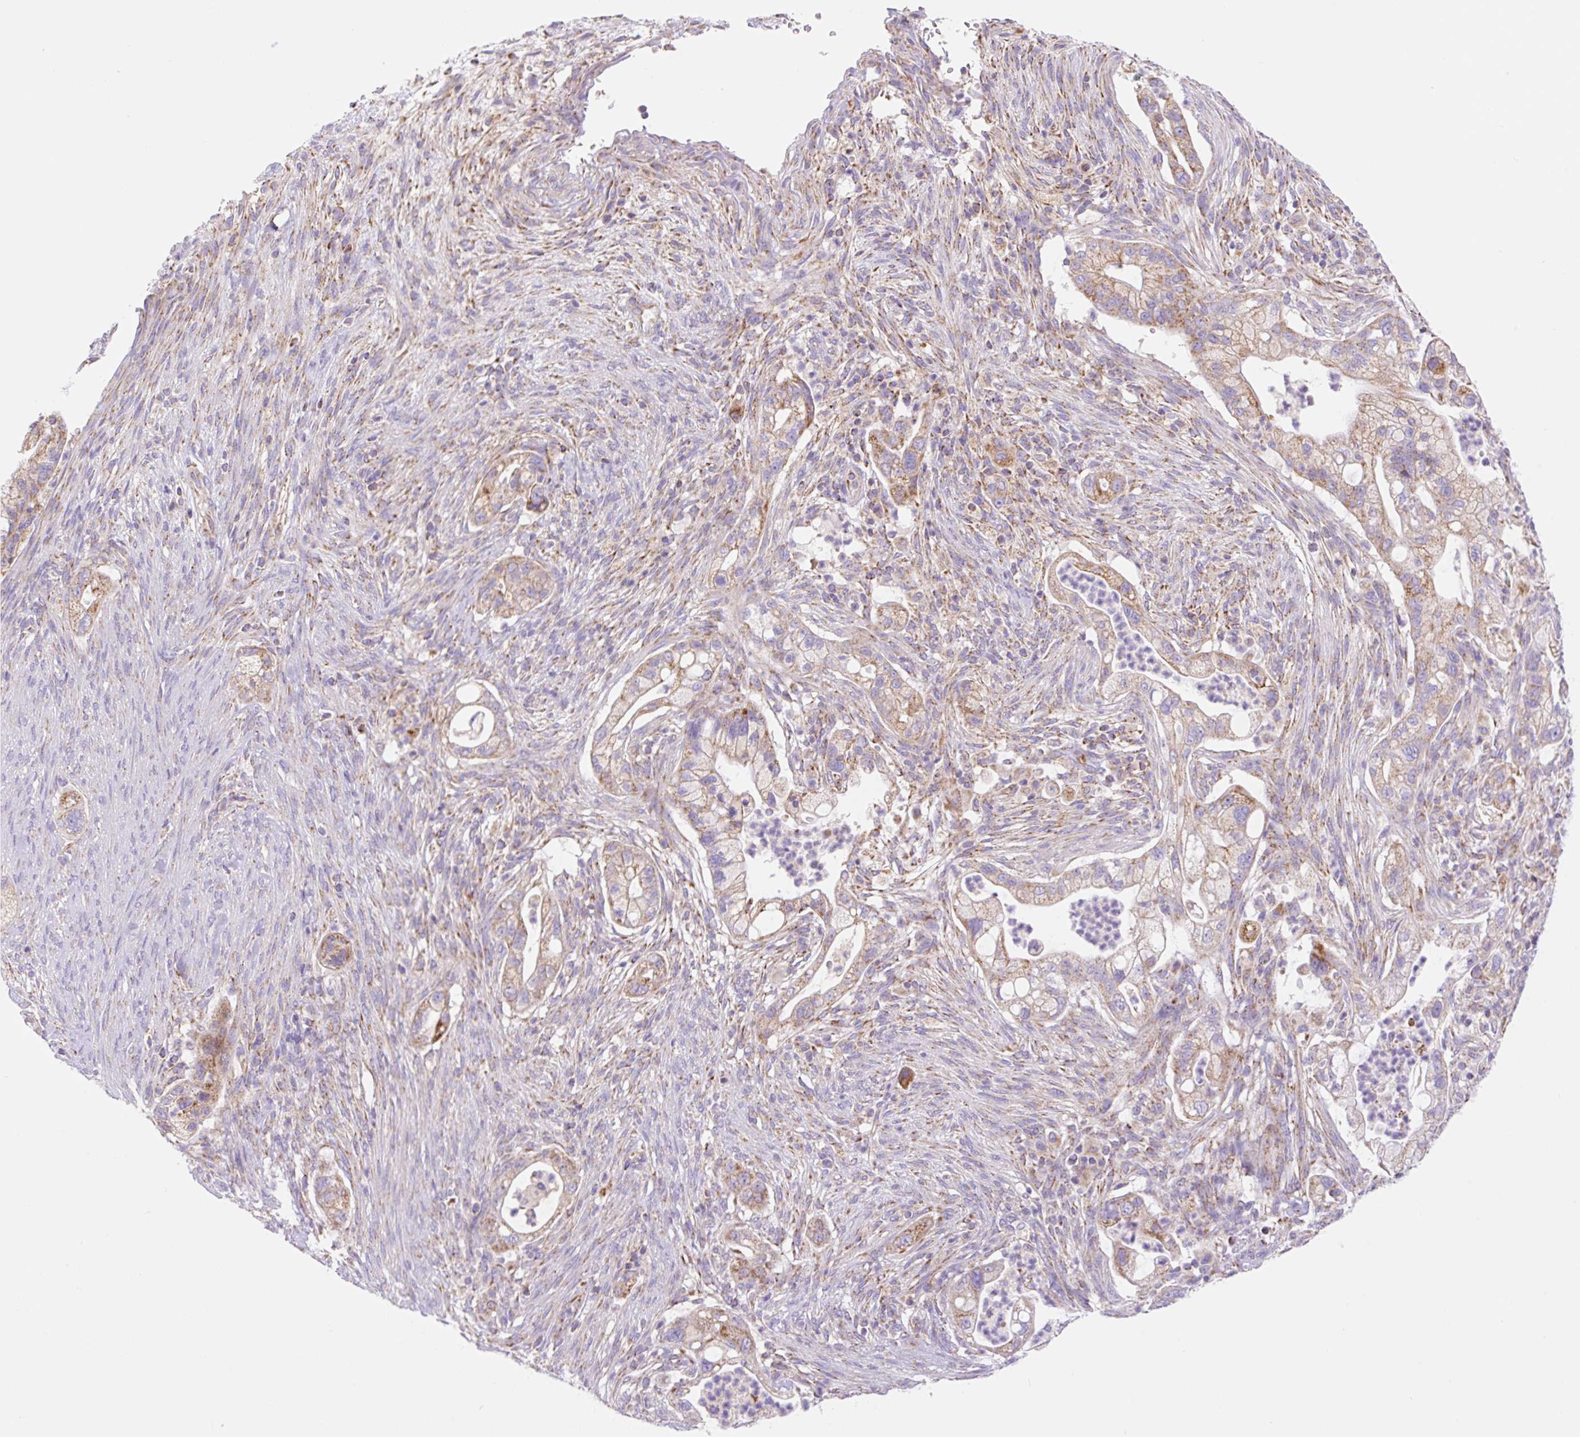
{"staining": {"intensity": "moderate", "quantity": "25%-75%", "location": "cytoplasmic/membranous"}, "tissue": "pancreatic cancer", "cell_type": "Tumor cells", "image_type": "cancer", "snomed": [{"axis": "morphology", "description": "Adenocarcinoma, NOS"}, {"axis": "topography", "description": "Pancreas"}], "caption": "IHC image of neoplastic tissue: pancreatic cancer (adenocarcinoma) stained using immunohistochemistry demonstrates medium levels of moderate protein expression localized specifically in the cytoplasmic/membranous of tumor cells, appearing as a cytoplasmic/membranous brown color.", "gene": "ETNK2", "patient": {"sex": "male", "age": 44}}